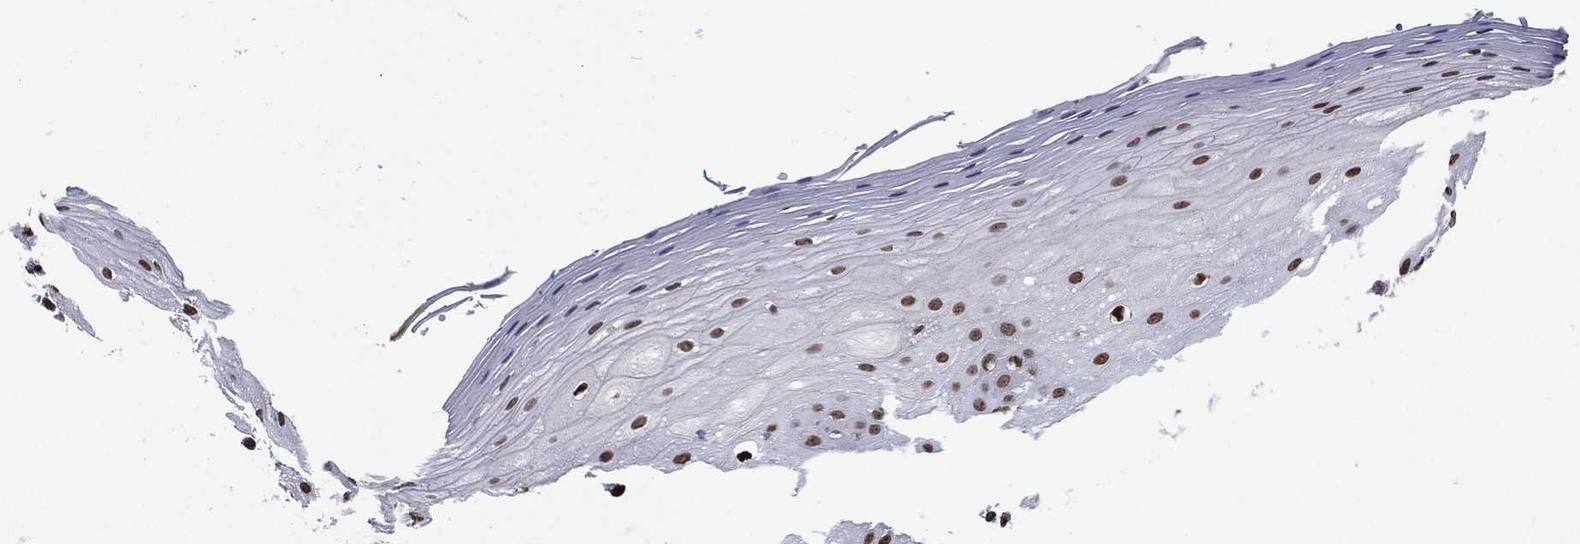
{"staining": {"intensity": "strong", "quantity": "25%-75%", "location": "nuclear"}, "tissue": "oral mucosa", "cell_type": "Squamous epithelial cells", "image_type": "normal", "snomed": [{"axis": "morphology", "description": "Normal tissue, NOS"}, {"axis": "morphology", "description": "Squamous cell carcinoma, NOS"}, {"axis": "topography", "description": "Oral tissue"}, {"axis": "topography", "description": "Head-Neck"}], "caption": "Squamous epithelial cells display high levels of strong nuclear positivity in approximately 25%-75% of cells in benign human oral mucosa. Immunohistochemistry stains the protein of interest in brown and the nuclei are stained blue.", "gene": "ZBTB42", "patient": {"sex": "female", "age": 75}}